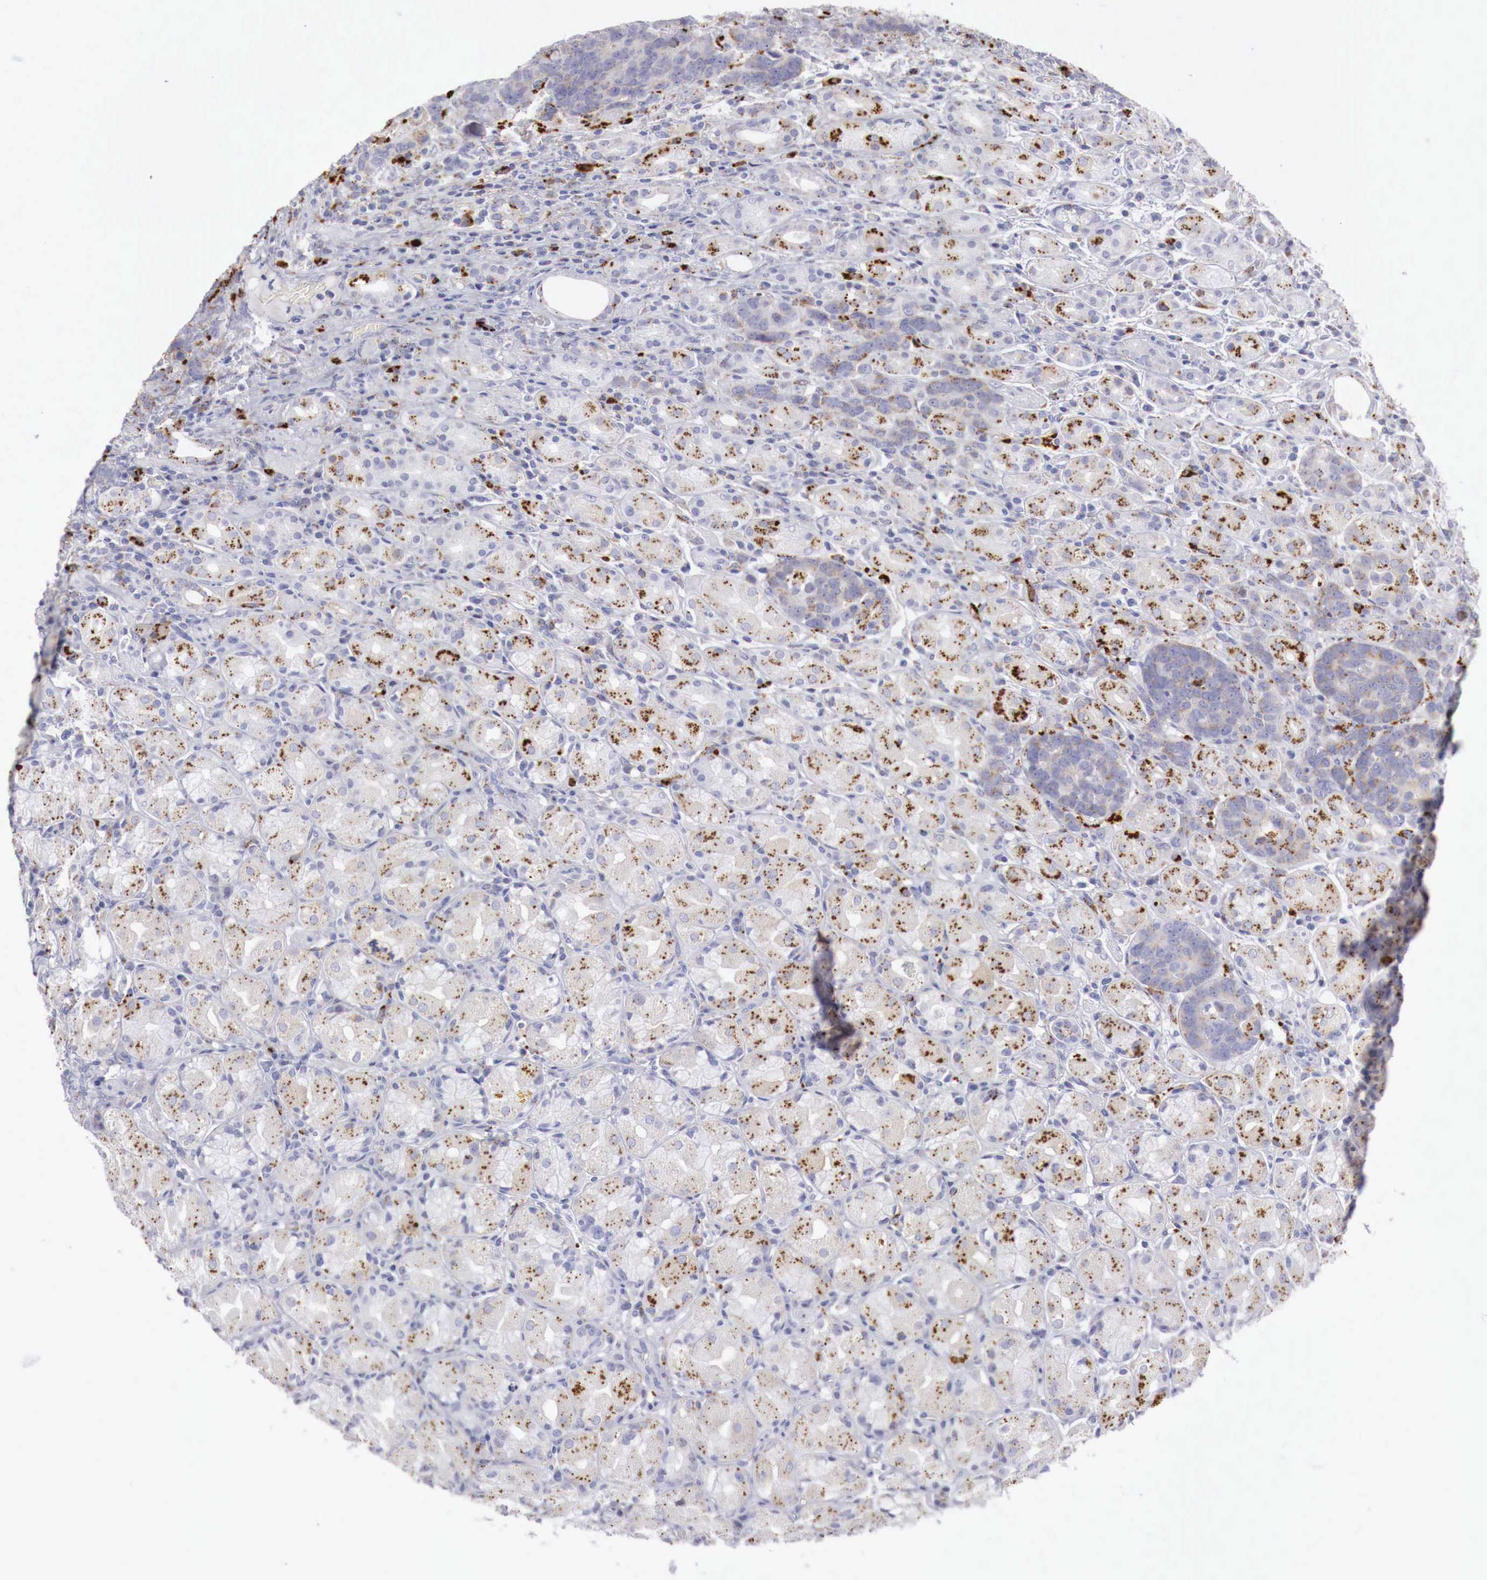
{"staining": {"intensity": "moderate", "quantity": "25%-75%", "location": "cytoplasmic/membranous"}, "tissue": "stomach cancer", "cell_type": "Tumor cells", "image_type": "cancer", "snomed": [{"axis": "morphology", "description": "Adenocarcinoma, NOS"}, {"axis": "topography", "description": "Stomach, upper"}], "caption": "Protein staining of stomach cancer tissue exhibits moderate cytoplasmic/membranous expression in approximately 25%-75% of tumor cells.", "gene": "GLA", "patient": {"sex": "male", "age": 71}}